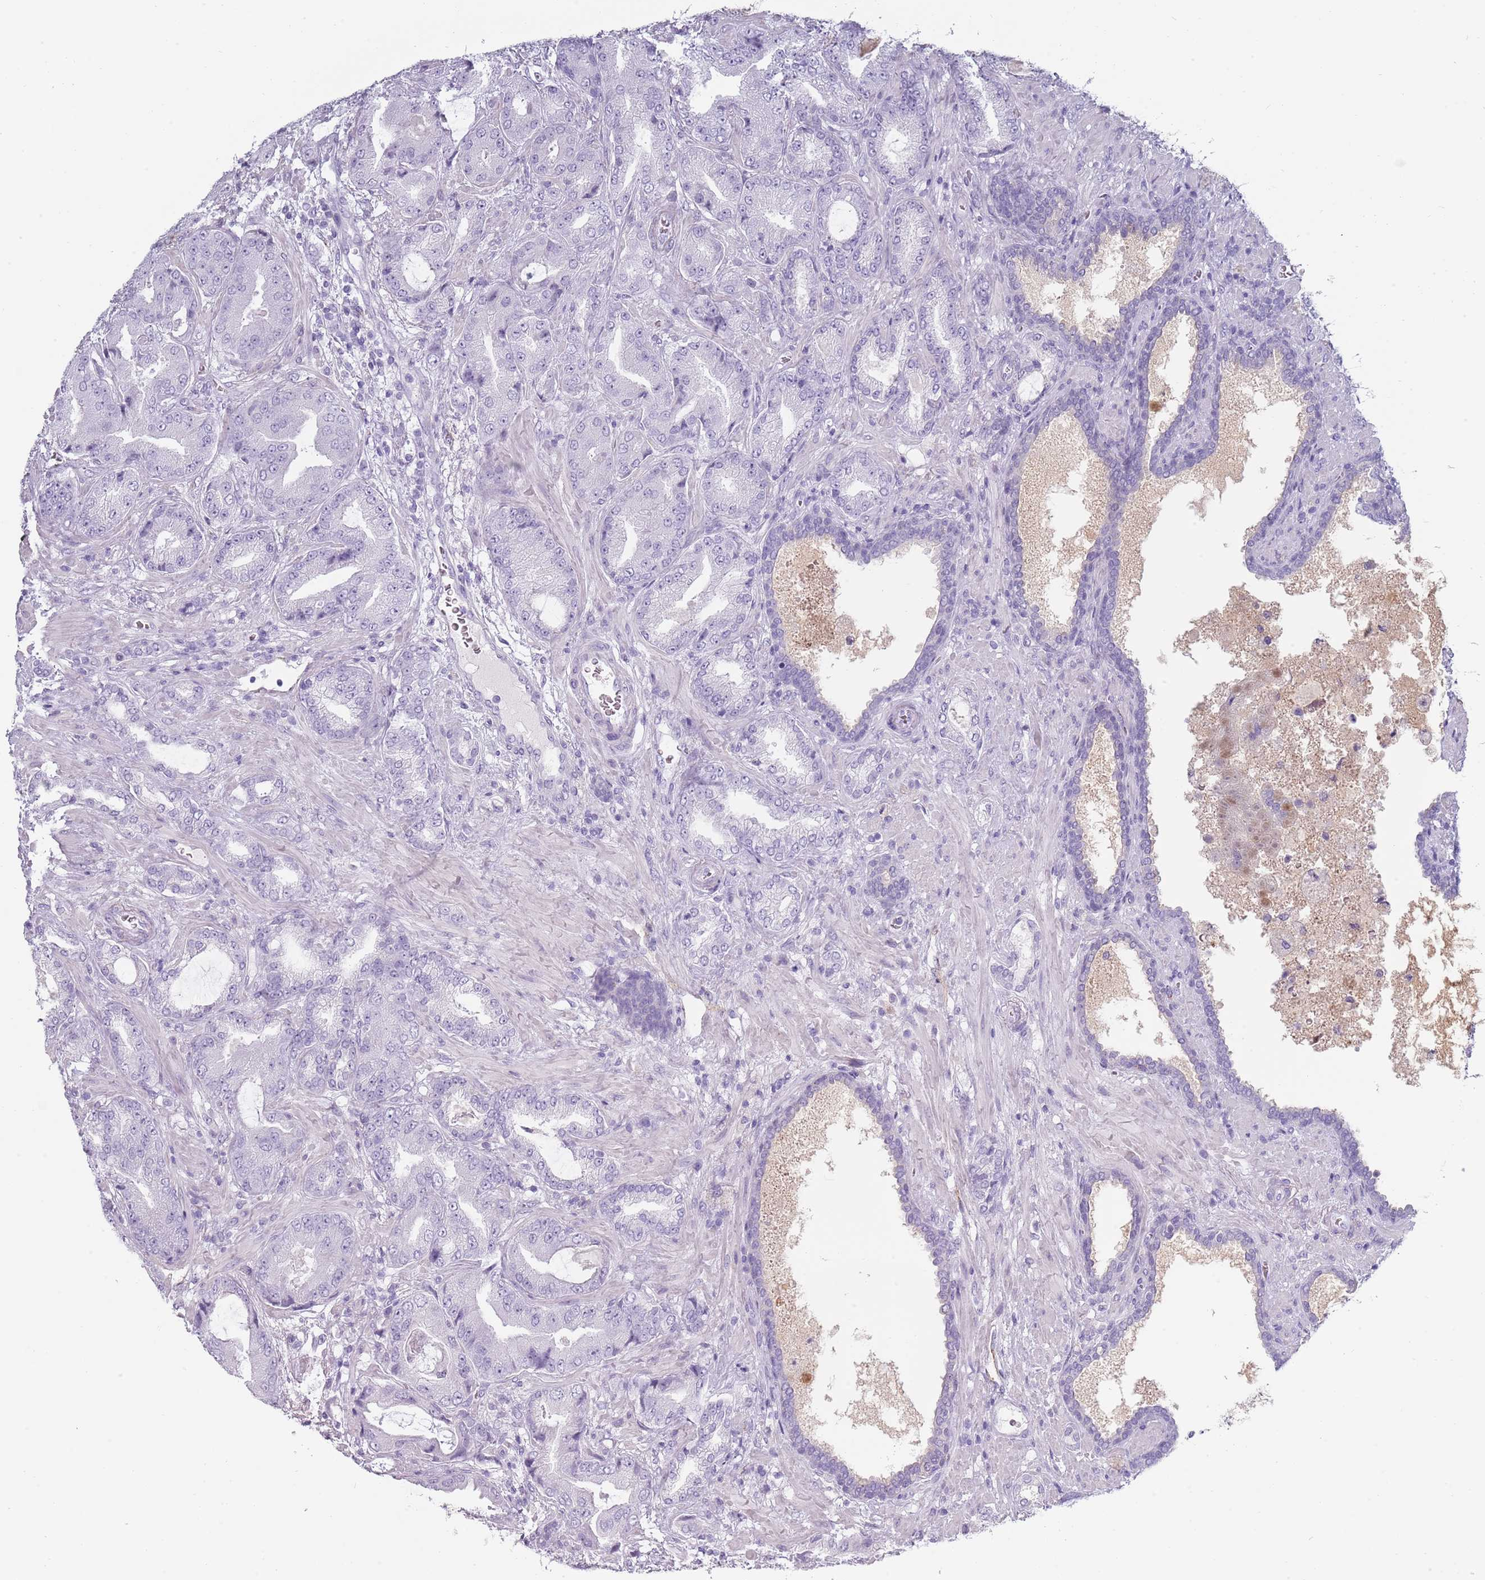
{"staining": {"intensity": "negative", "quantity": "none", "location": "none"}, "tissue": "prostate cancer", "cell_type": "Tumor cells", "image_type": "cancer", "snomed": [{"axis": "morphology", "description": "Adenocarcinoma, High grade"}, {"axis": "topography", "description": "Prostate"}], "caption": "A high-resolution micrograph shows IHC staining of prostate cancer (high-grade adenocarcinoma), which demonstrates no significant staining in tumor cells.", "gene": "COLEC12", "patient": {"sex": "male", "age": 68}}